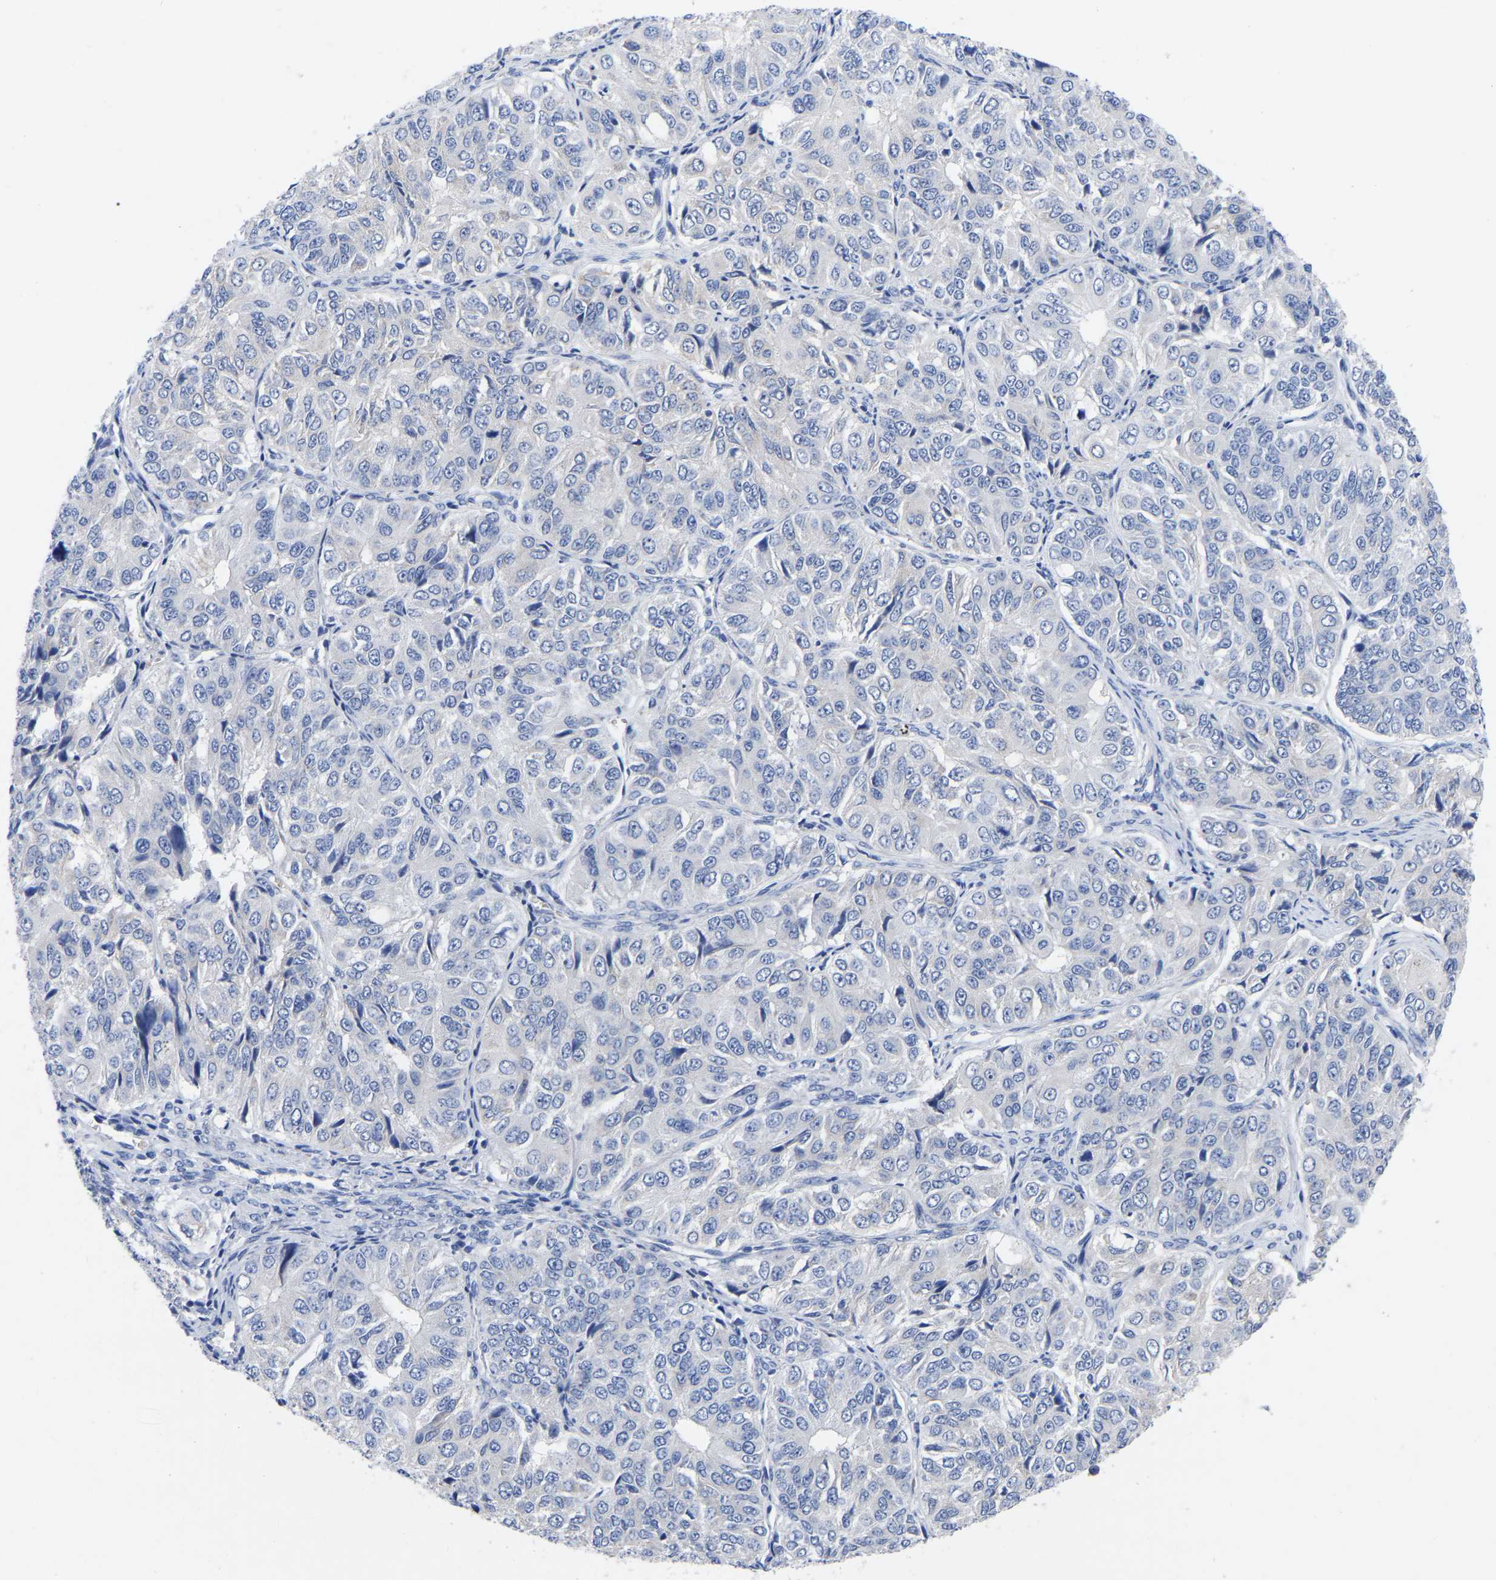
{"staining": {"intensity": "negative", "quantity": "none", "location": "none"}, "tissue": "ovarian cancer", "cell_type": "Tumor cells", "image_type": "cancer", "snomed": [{"axis": "morphology", "description": "Carcinoma, endometroid"}, {"axis": "topography", "description": "Ovary"}], "caption": "There is no significant expression in tumor cells of ovarian cancer (endometroid carcinoma).", "gene": "GDF3", "patient": {"sex": "female", "age": 51}}